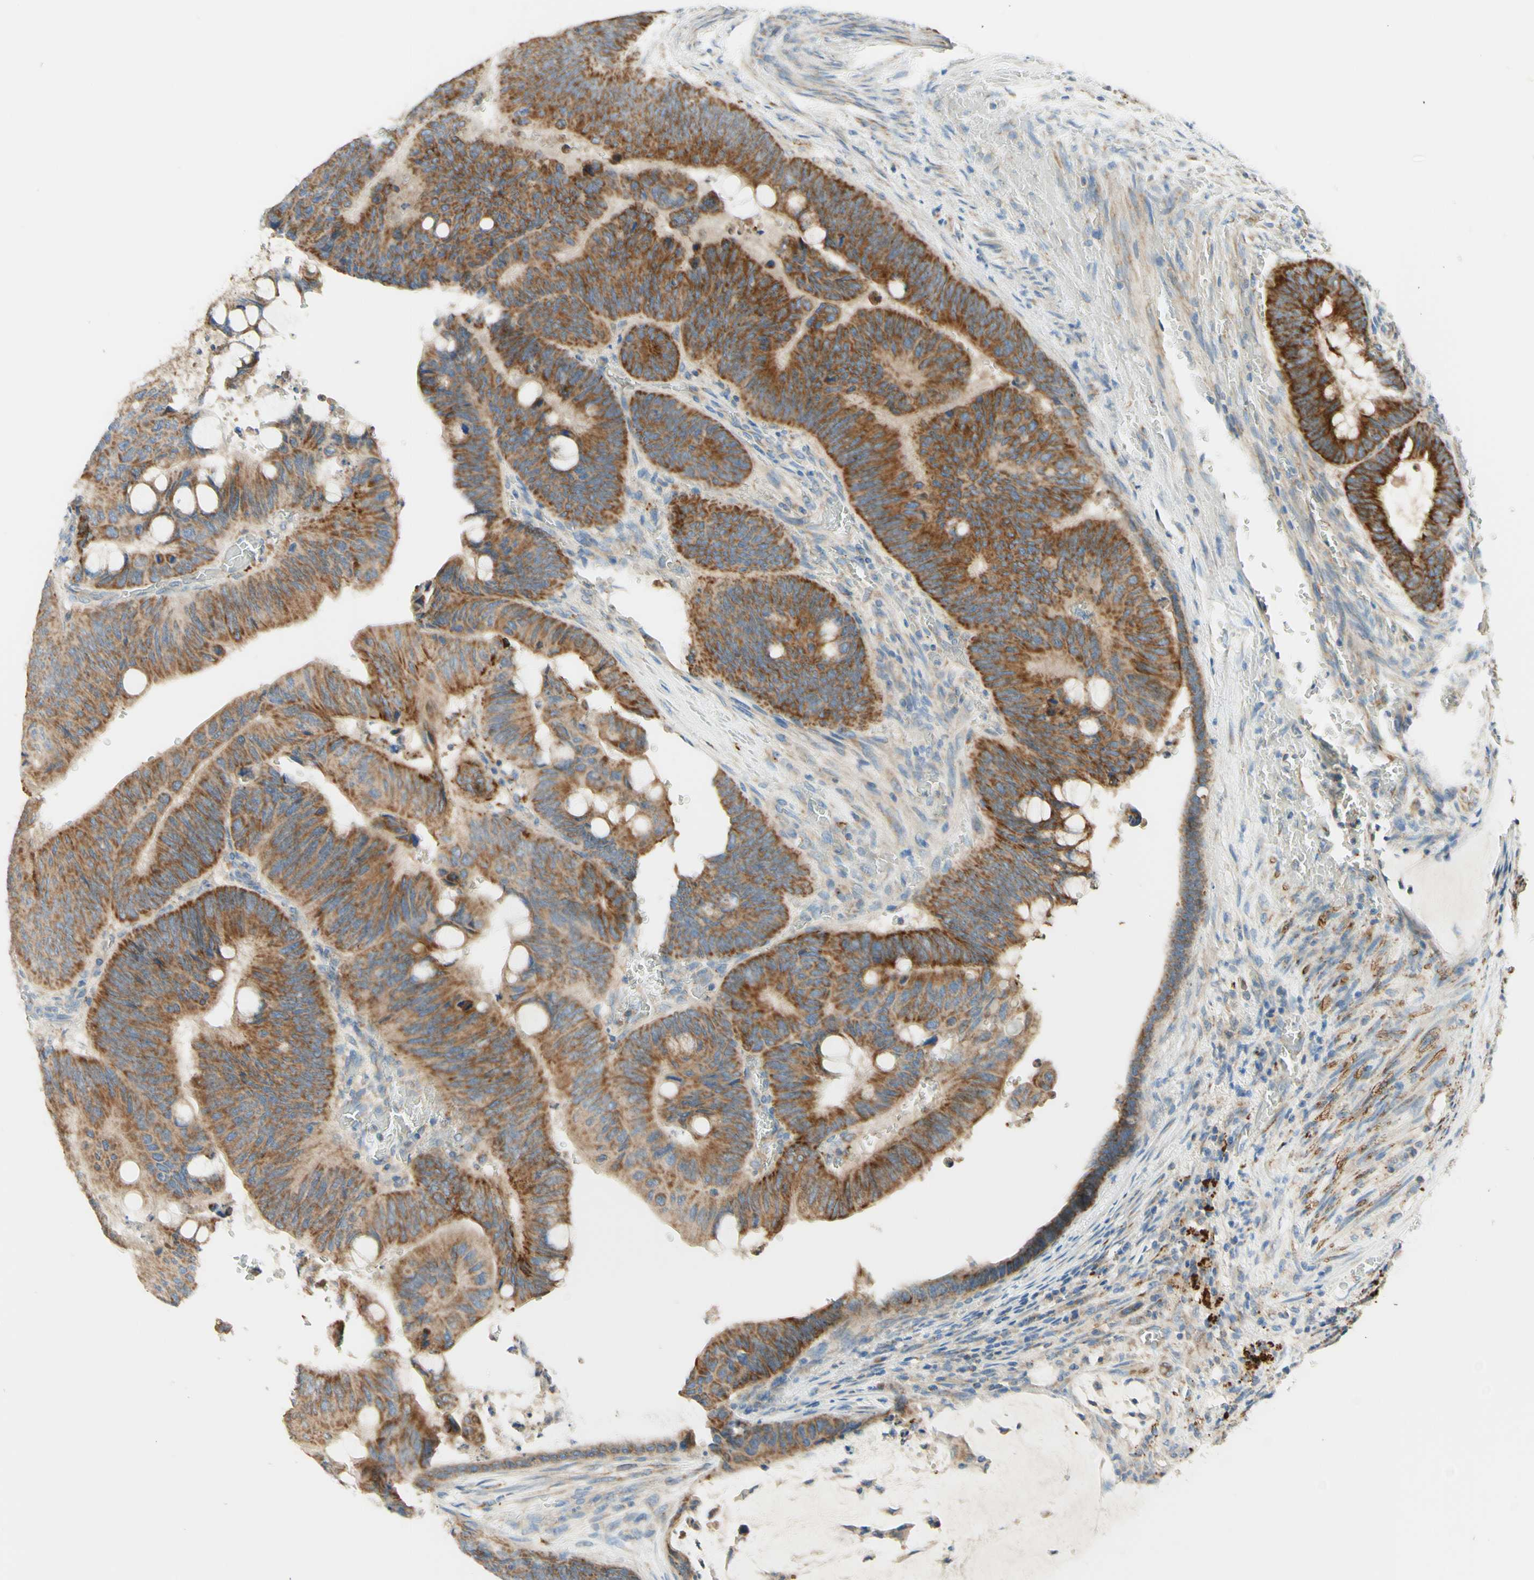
{"staining": {"intensity": "moderate", "quantity": ">75%", "location": "cytoplasmic/membranous"}, "tissue": "colorectal cancer", "cell_type": "Tumor cells", "image_type": "cancer", "snomed": [{"axis": "morphology", "description": "Normal tissue, NOS"}, {"axis": "morphology", "description": "Adenocarcinoma, NOS"}, {"axis": "topography", "description": "Rectum"}, {"axis": "topography", "description": "Peripheral nerve tissue"}], "caption": "This histopathology image exhibits immunohistochemistry (IHC) staining of human adenocarcinoma (colorectal), with medium moderate cytoplasmic/membranous positivity in approximately >75% of tumor cells.", "gene": "ARMC10", "patient": {"sex": "male", "age": 92}}